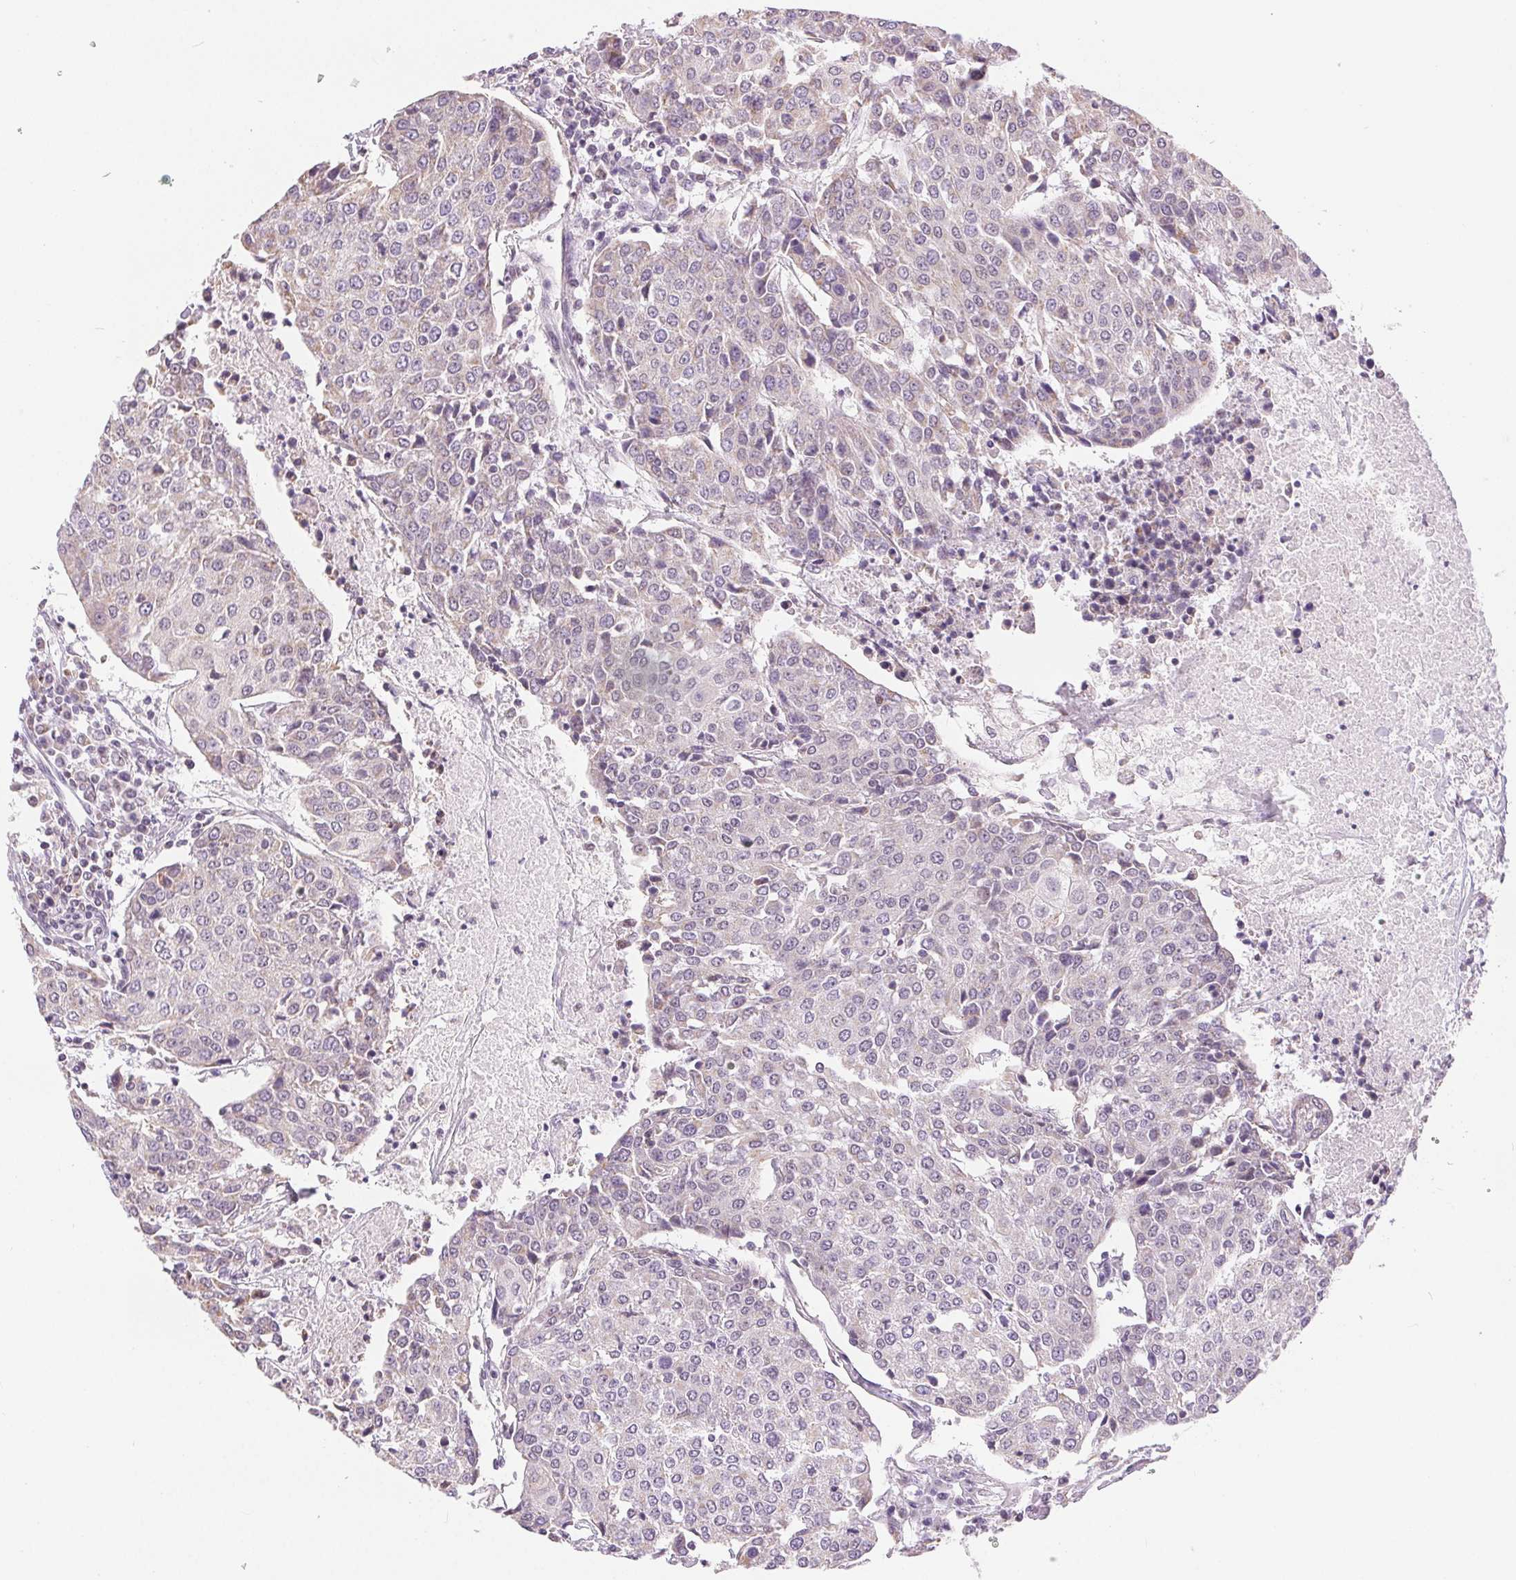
{"staining": {"intensity": "negative", "quantity": "none", "location": "none"}, "tissue": "urothelial cancer", "cell_type": "Tumor cells", "image_type": "cancer", "snomed": [{"axis": "morphology", "description": "Urothelial carcinoma, High grade"}, {"axis": "topography", "description": "Urinary bladder"}], "caption": "High-grade urothelial carcinoma was stained to show a protein in brown. There is no significant positivity in tumor cells. (Stains: DAB IHC with hematoxylin counter stain, Microscopy: brightfield microscopy at high magnification).", "gene": "POU2F2", "patient": {"sex": "female", "age": 85}}